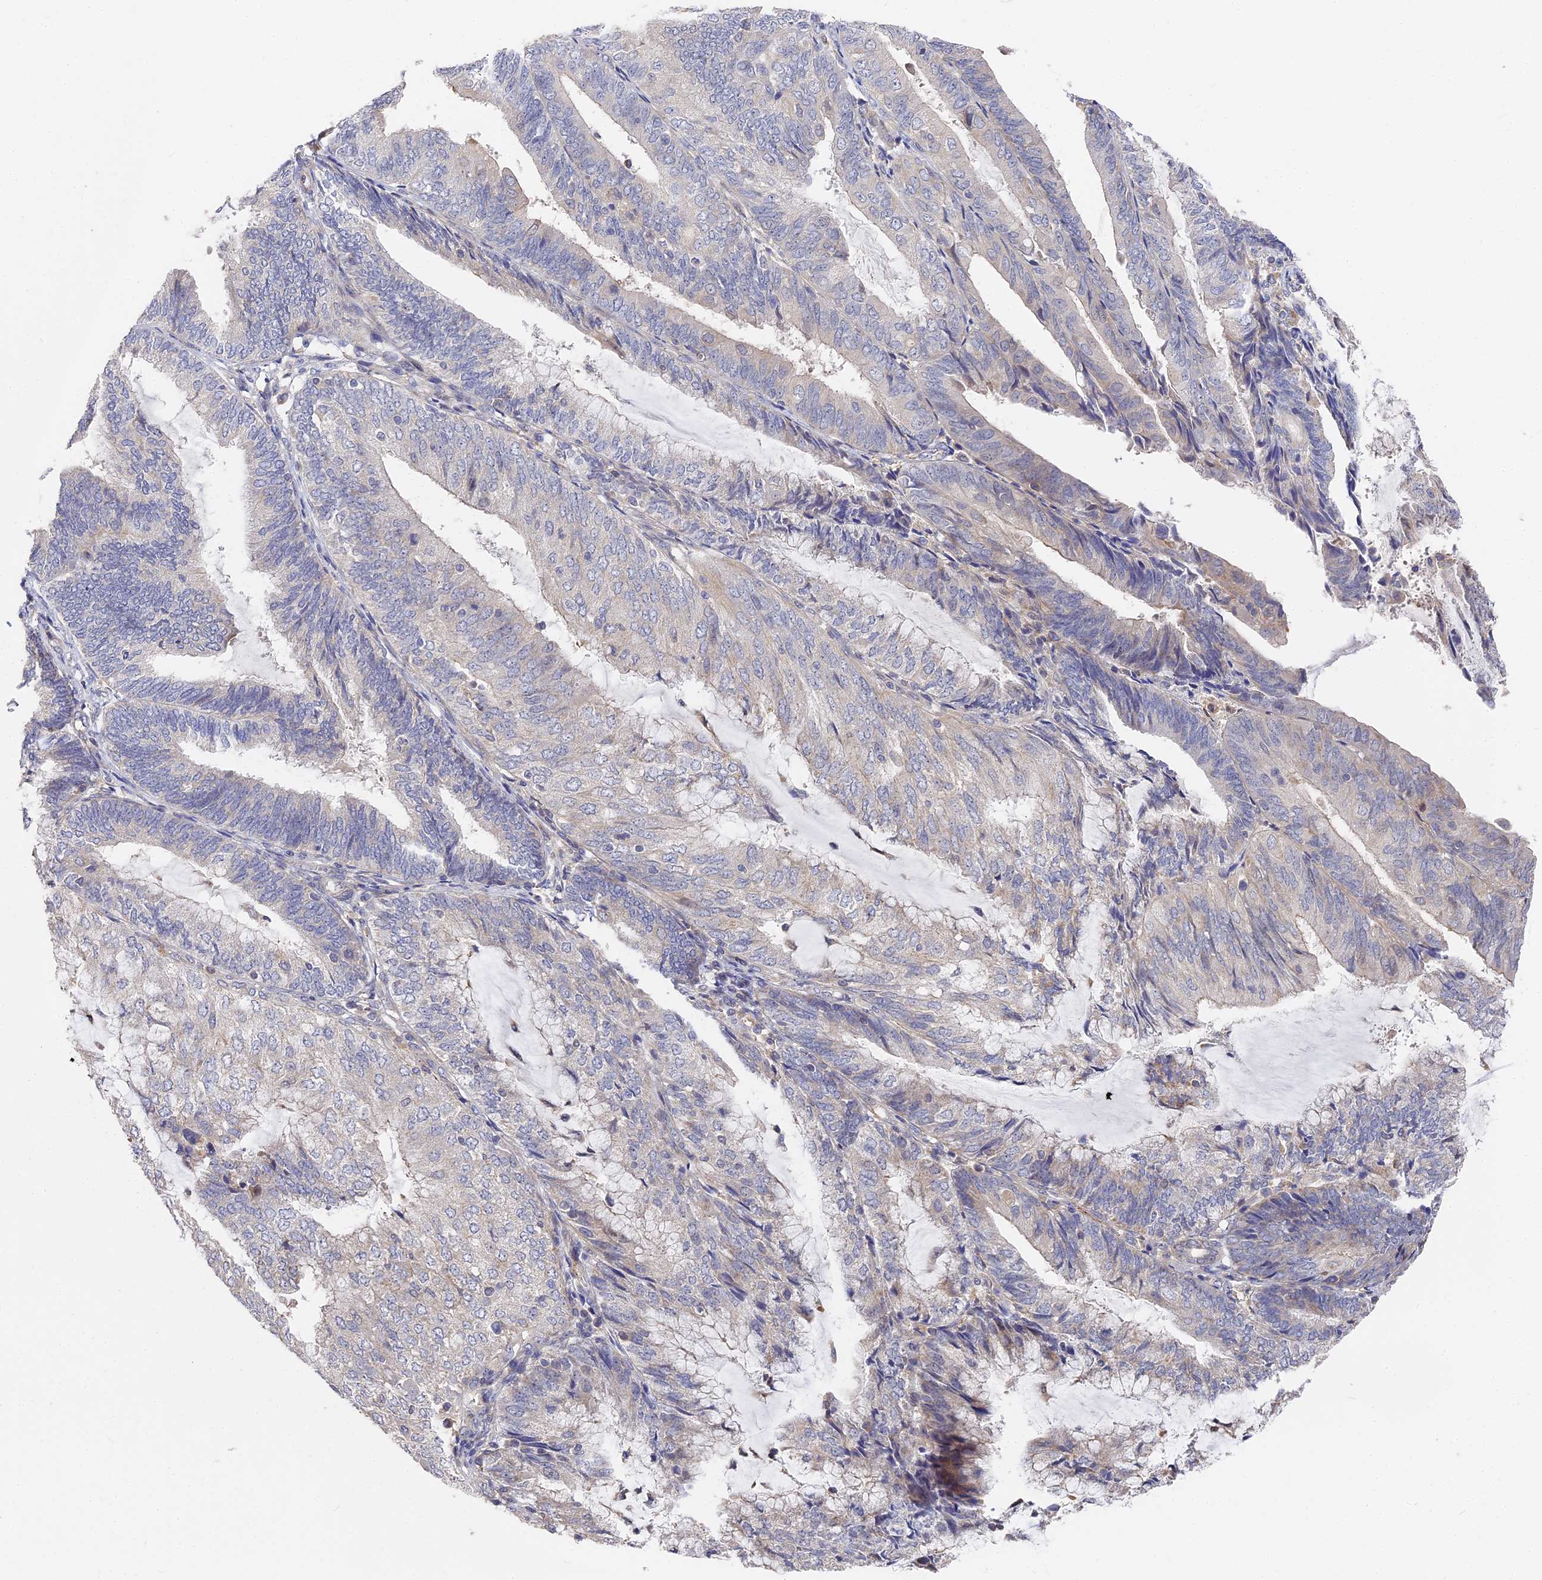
{"staining": {"intensity": "negative", "quantity": "none", "location": "none"}, "tissue": "endometrial cancer", "cell_type": "Tumor cells", "image_type": "cancer", "snomed": [{"axis": "morphology", "description": "Adenocarcinoma, NOS"}, {"axis": "topography", "description": "Endometrium"}], "caption": "Tumor cells are negative for protein expression in human endometrial cancer (adenocarcinoma). Brightfield microscopy of immunohistochemistry stained with DAB (3,3'-diaminobenzidine) (brown) and hematoxylin (blue), captured at high magnification.", "gene": "CCDC113", "patient": {"sex": "female", "age": 81}}